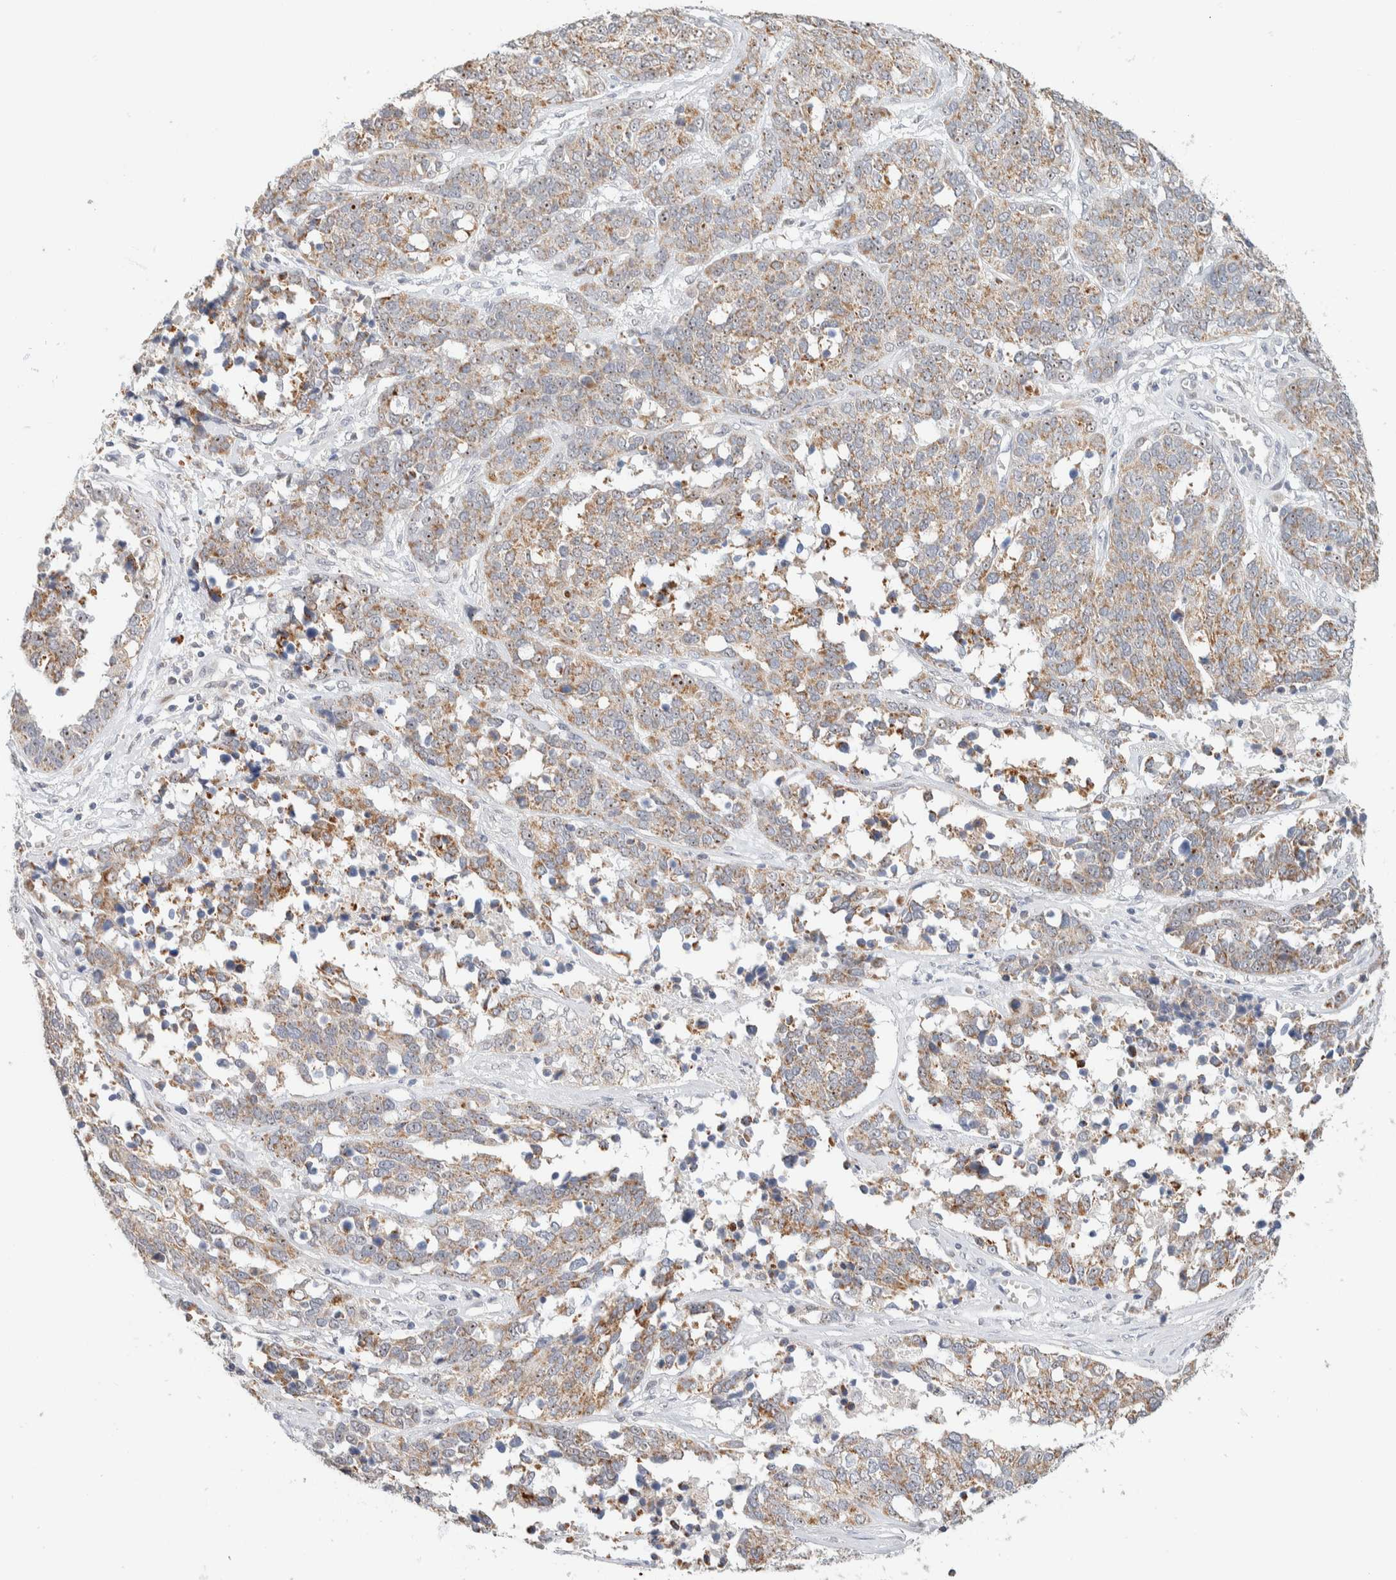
{"staining": {"intensity": "weak", "quantity": ">75%", "location": "cytoplasmic/membranous"}, "tissue": "ovarian cancer", "cell_type": "Tumor cells", "image_type": "cancer", "snomed": [{"axis": "morphology", "description": "Cystadenocarcinoma, serous, NOS"}, {"axis": "topography", "description": "Ovary"}], "caption": "Tumor cells exhibit low levels of weak cytoplasmic/membranous positivity in about >75% of cells in human ovarian serous cystadenocarcinoma.", "gene": "HDHD3", "patient": {"sex": "female", "age": 44}}